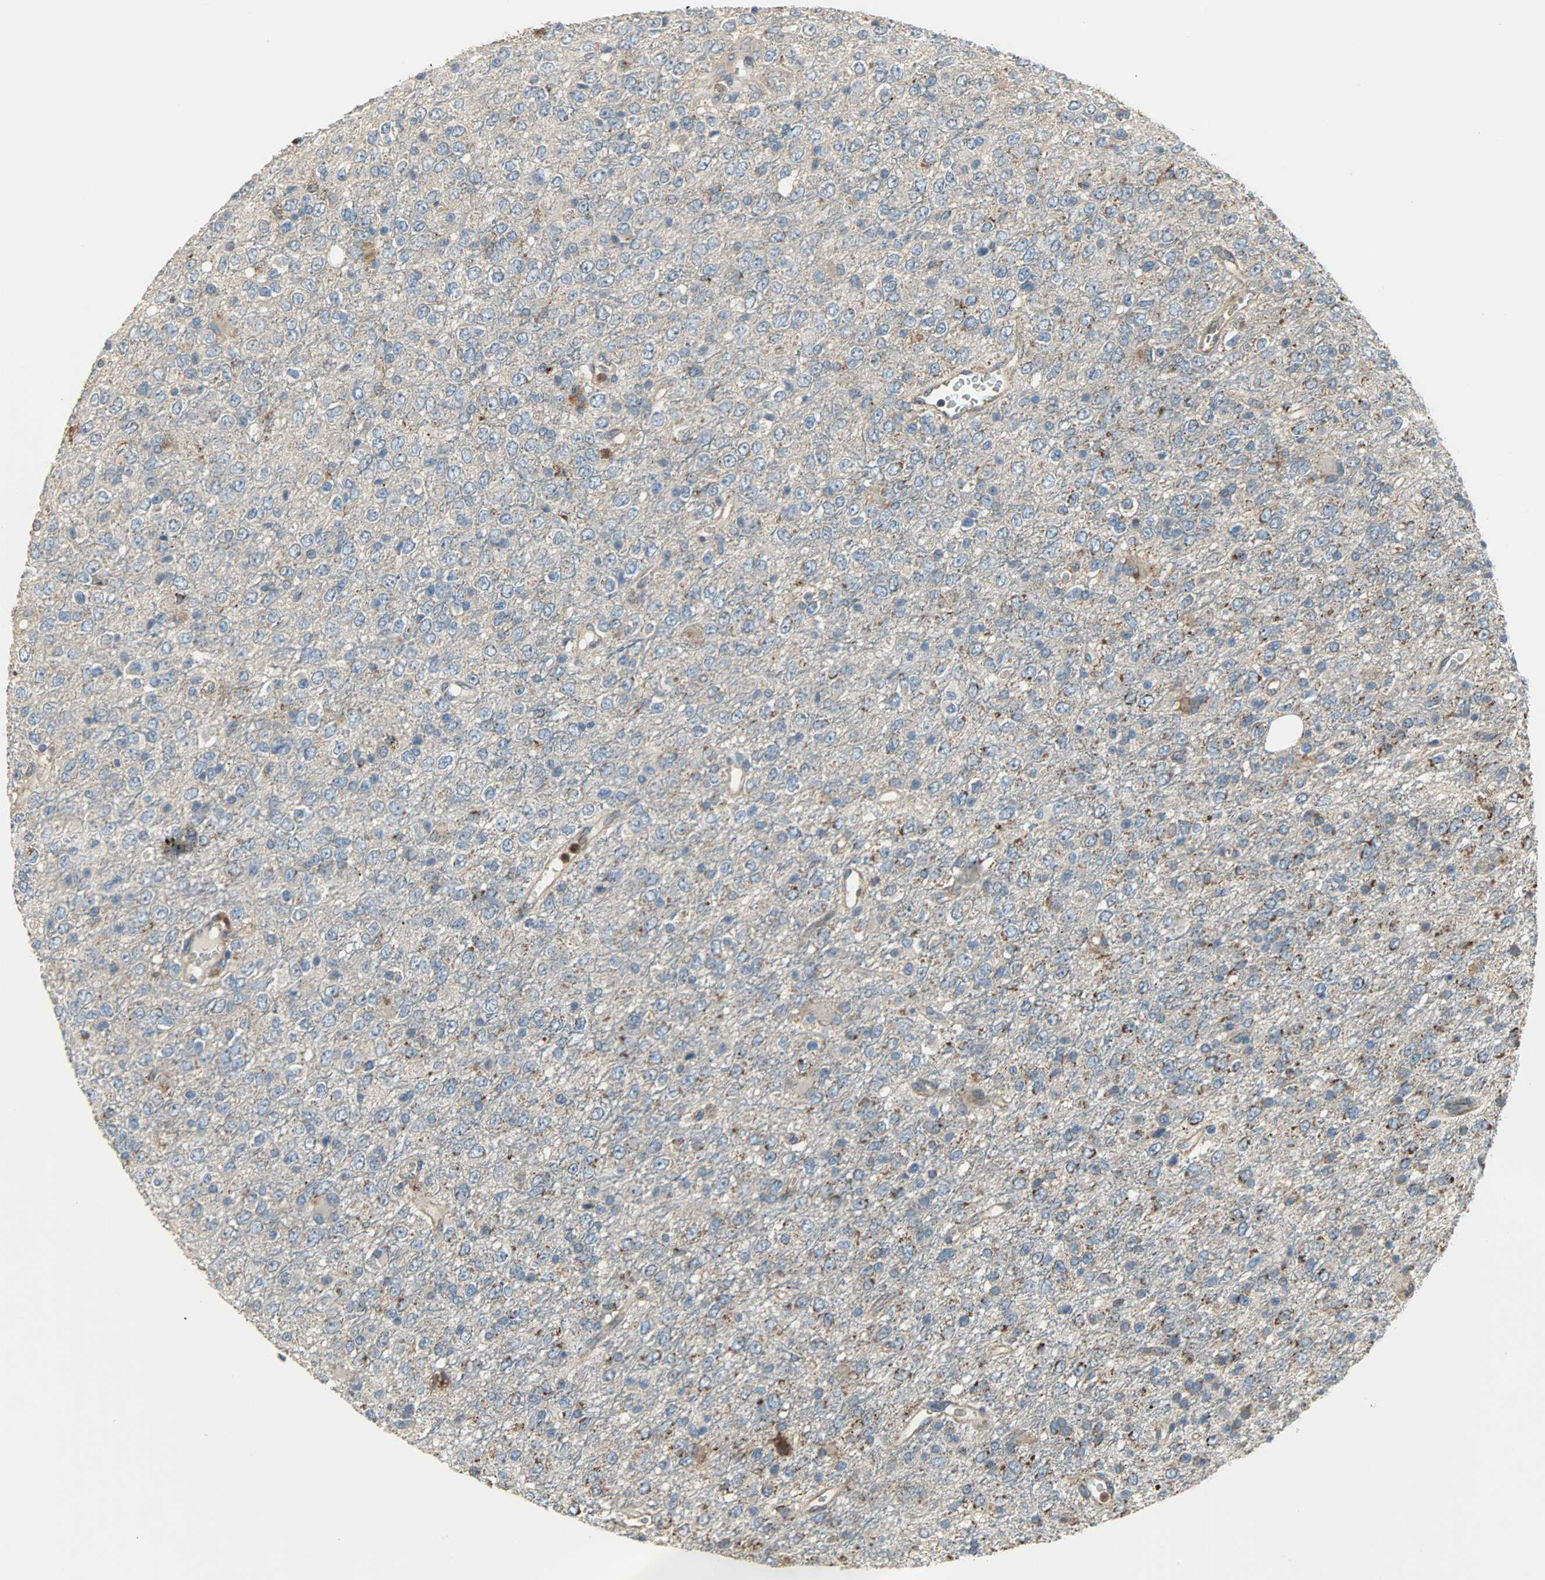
{"staining": {"intensity": "moderate", "quantity": "25%-75%", "location": "cytoplasmic/membranous"}, "tissue": "glioma", "cell_type": "Tumor cells", "image_type": "cancer", "snomed": [{"axis": "morphology", "description": "Glioma, malignant, High grade"}, {"axis": "topography", "description": "pancreas cauda"}], "caption": "Protein analysis of malignant high-grade glioma tissue reveals moderate cytoplasmic/membranous expression in about 25%-75% of tumor cells.", "gene": "AMT", "patient": {"sex": "male", "age": 60}}